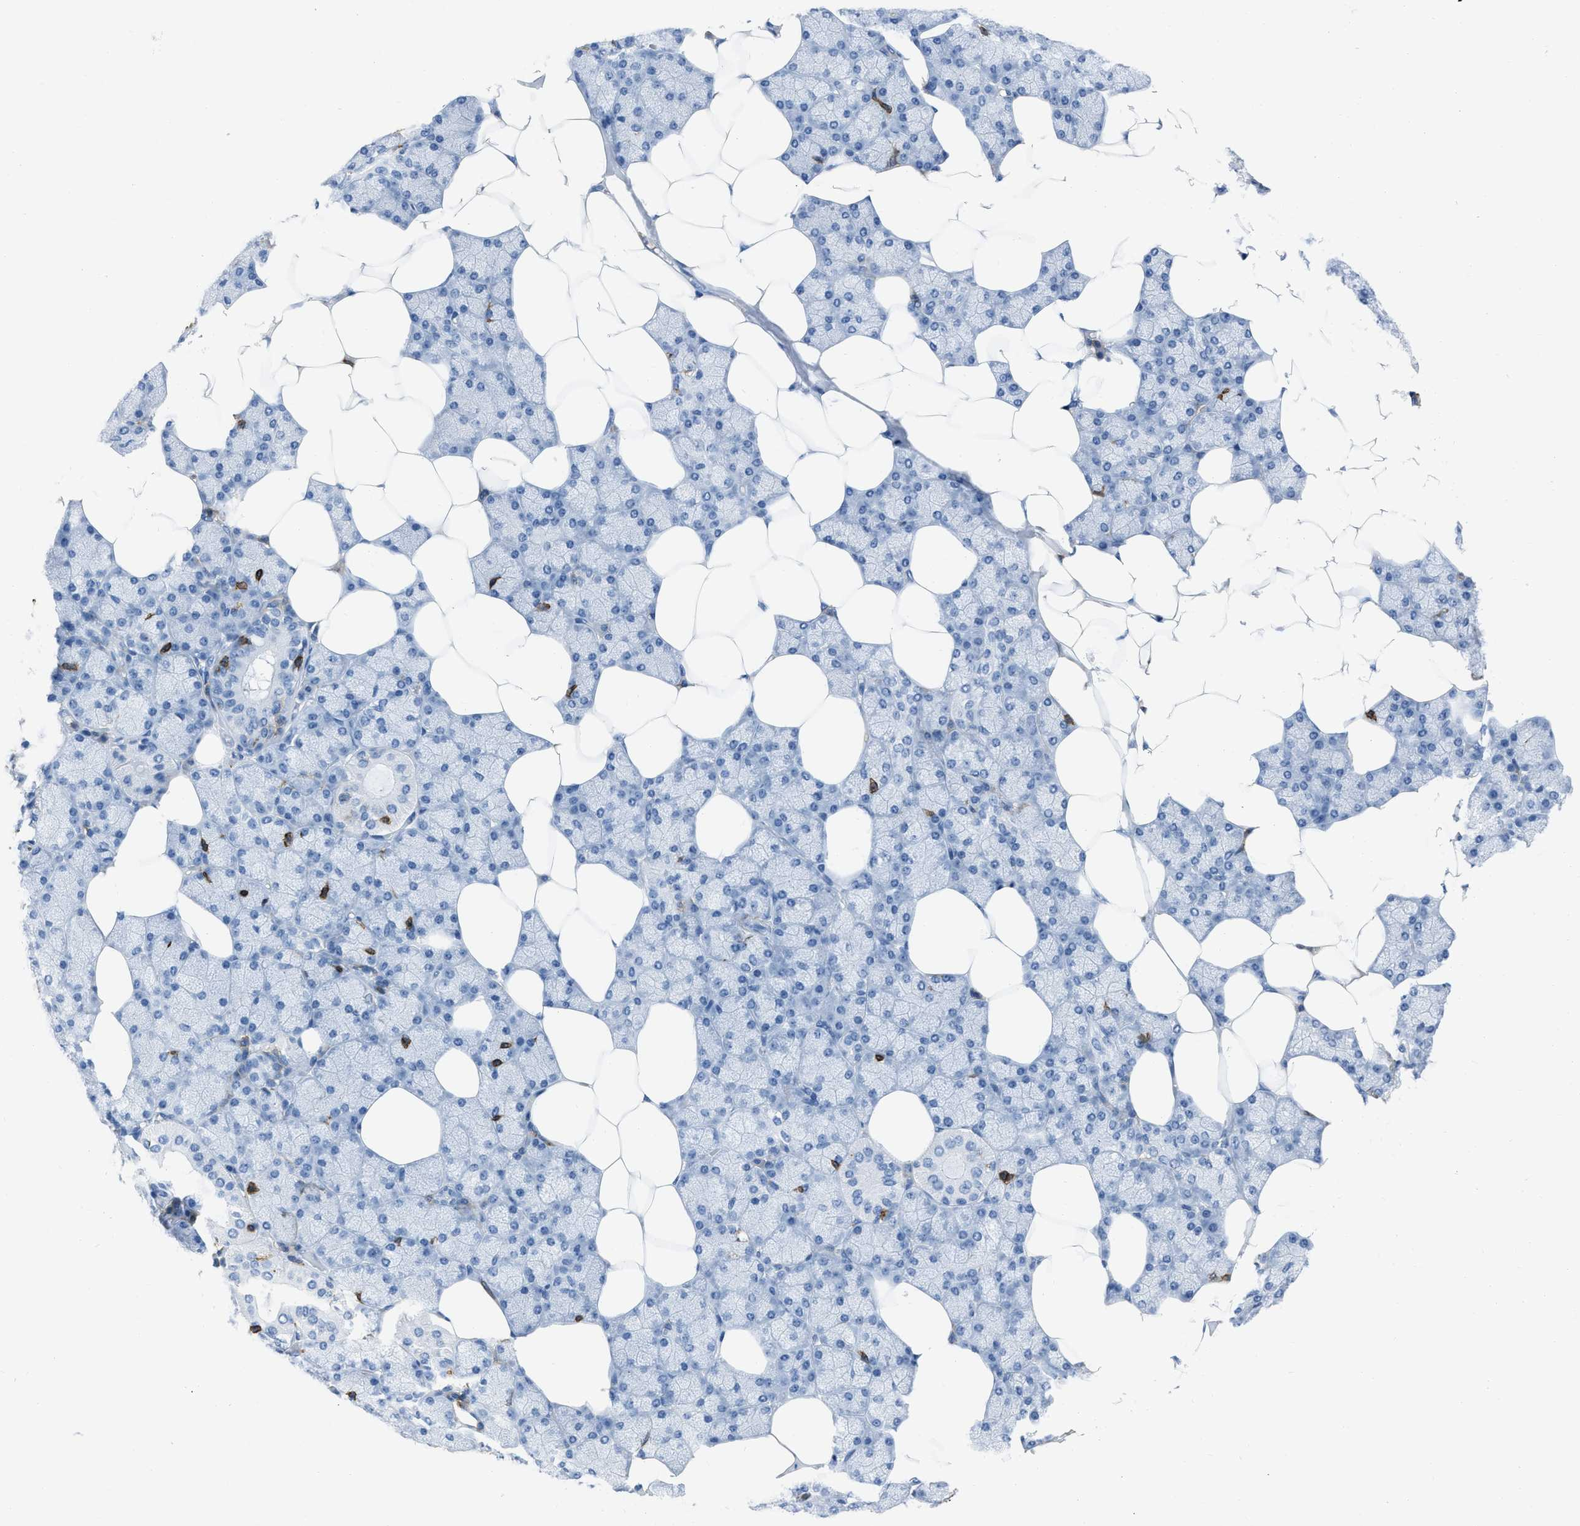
{"staining": {"intensity": "negative", "quantity": "none", "location": "none"}, "tissue": "salivary gland", "cell_type": "Glandular cells", "image_type": "normal", "snomed": [{"axis": "morphology", "description": "Normal tissue, NOS"}, {"axis": "topography", "description": "Salivary gland"}], "caption": "The immunohistochemistry photomicrograph has no significant staining in glandular cells of salivary gland. (DAB IHC with hematoxylin counter stain).", "gene": "LSP1", "patient": {"sex": "male", "age": 62}}